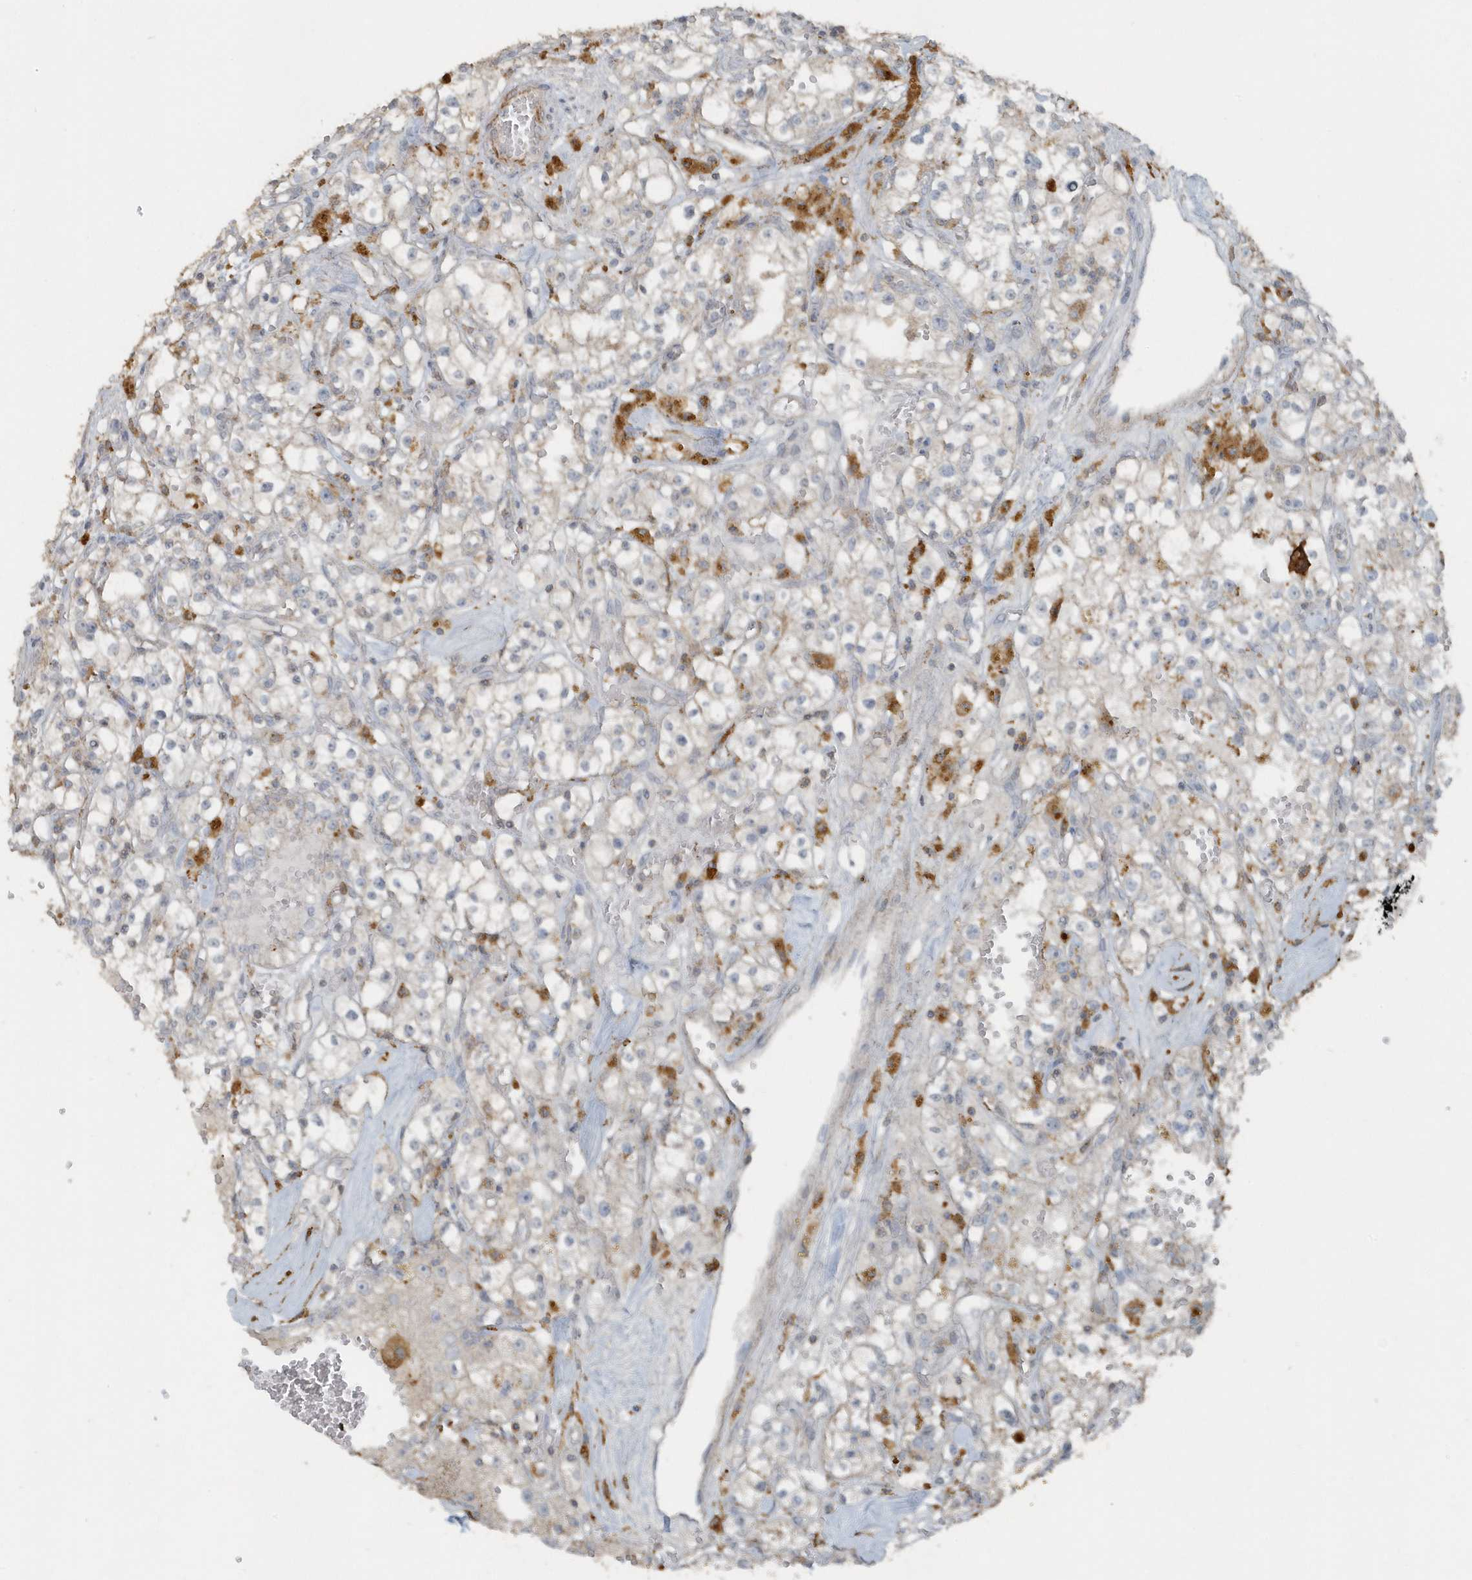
{"staining": {"intensity": "negative", "quantity": "none", "location": "none"}, "tissue": "renal cancer", "cell_type": "Tumor cells", "image_type": "cancer", "snomed": [{"axis": "morphology", "description": "Adenocarcinoma, NOS"}, {"axis": "topography", "description": "Kidney"}], "caption": "This is a histopathology image of immunohistochemistry staining of renal cancer, which shows no expression in tumor cells. The staining is performed using DAB brown chromogen with nuclei counter-stained in using hematoxylin.", "gene": "ACTC1", "patient": {"sex": "male", "age": 56}}